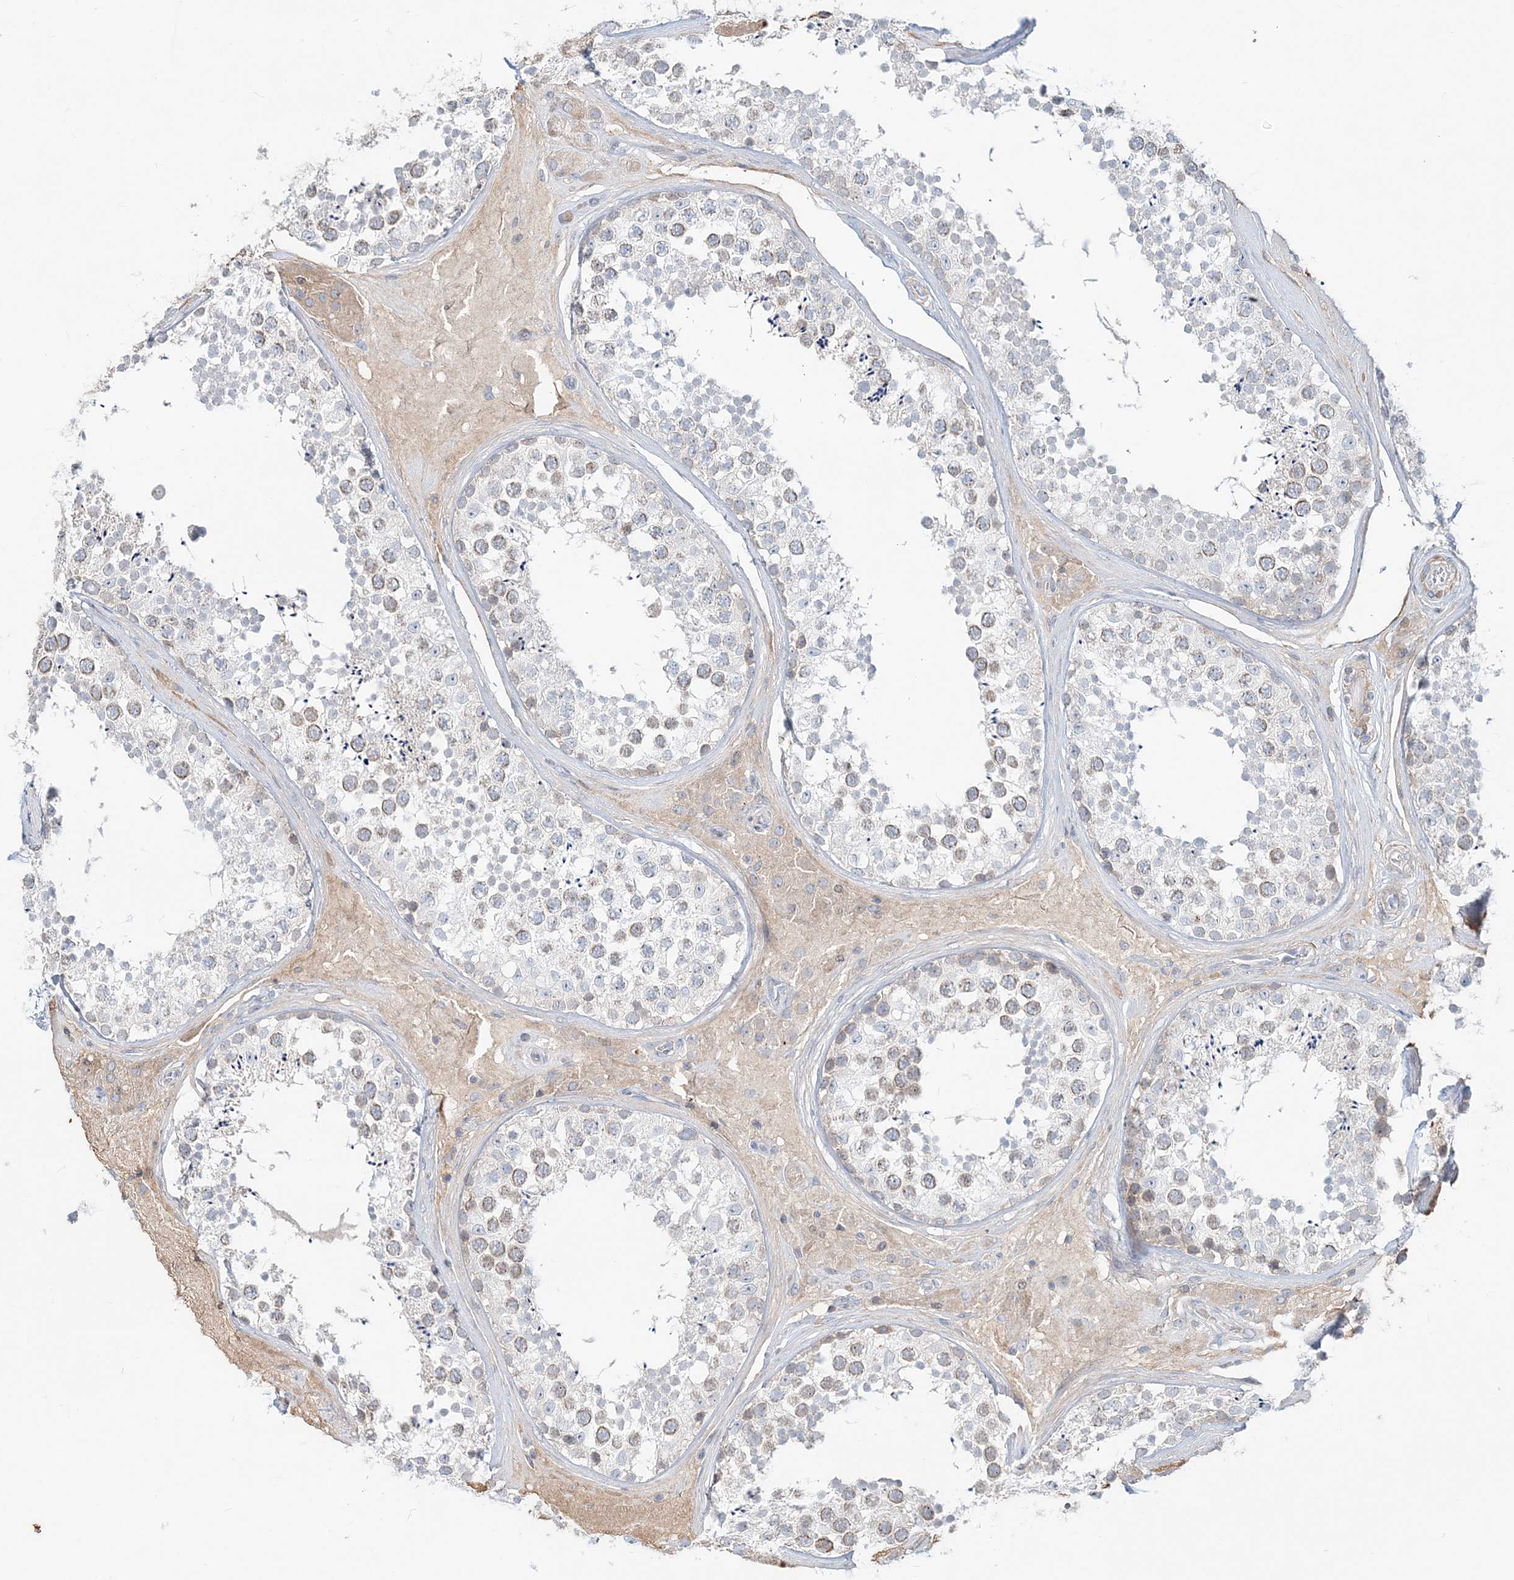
{"staining": {"intensity": "weak", "quantity": "25%-75%", "location": "cytoplasmic/membranous"}, "tissue": "testis", "cell_type": "Cells in seminiferous ducts", "image_type": "normal", "snomed": [{"axis": "morphology", "description": "Normal tissue, NOS"}, {"axis": "topography", "description": "Testis"}], "caption": "Testis stained for a protein (brown) reveals weak cytoplasmic/membranous positive staining in about 25%-75% of cells in seminiferous ducts.", "gene": "DNAH5", "patient": {"sex": "male", "age": 46}}